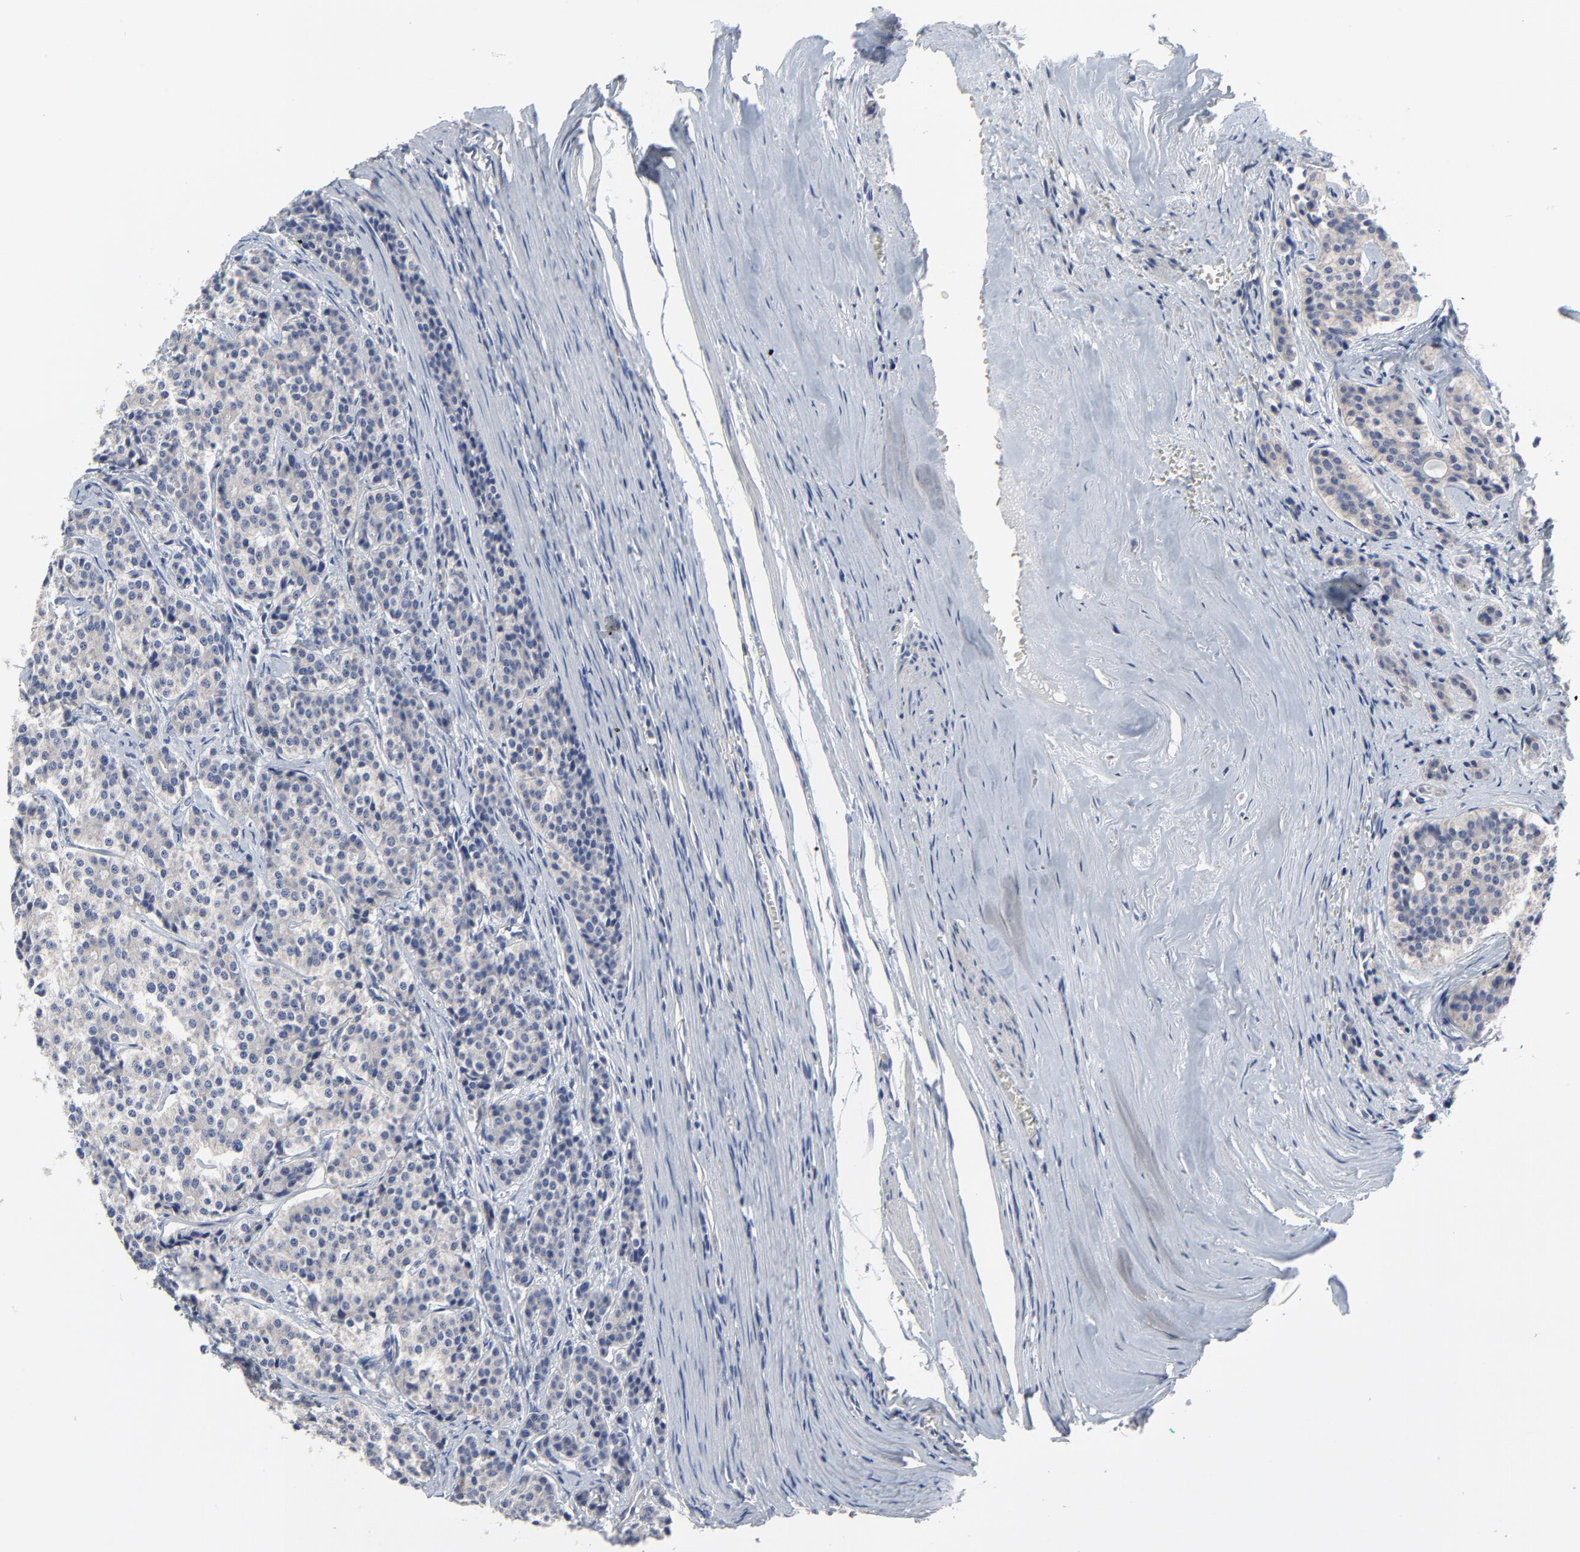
{"staining": {"intensity": "weak", "quantity": ">75%", "location": "cytoplasmic/membranous"}, "tissue": "carcinoid", "cell_type": "Tumor cells", "image_type": "cancer", "snomed": [{"axis": "morphology", "description": "Carcinoid, malignant, NOS"}, {"axis": "topography", "description": "Small intestine"}], "caption": "This is an image of immunohistochemistry staining of malignant carcinoid, which shows weak staining in the cytoplasmic/membranous of tumor cells.", "gene": "DHRSX", "patient": {"sex": "male", "age": 63}}